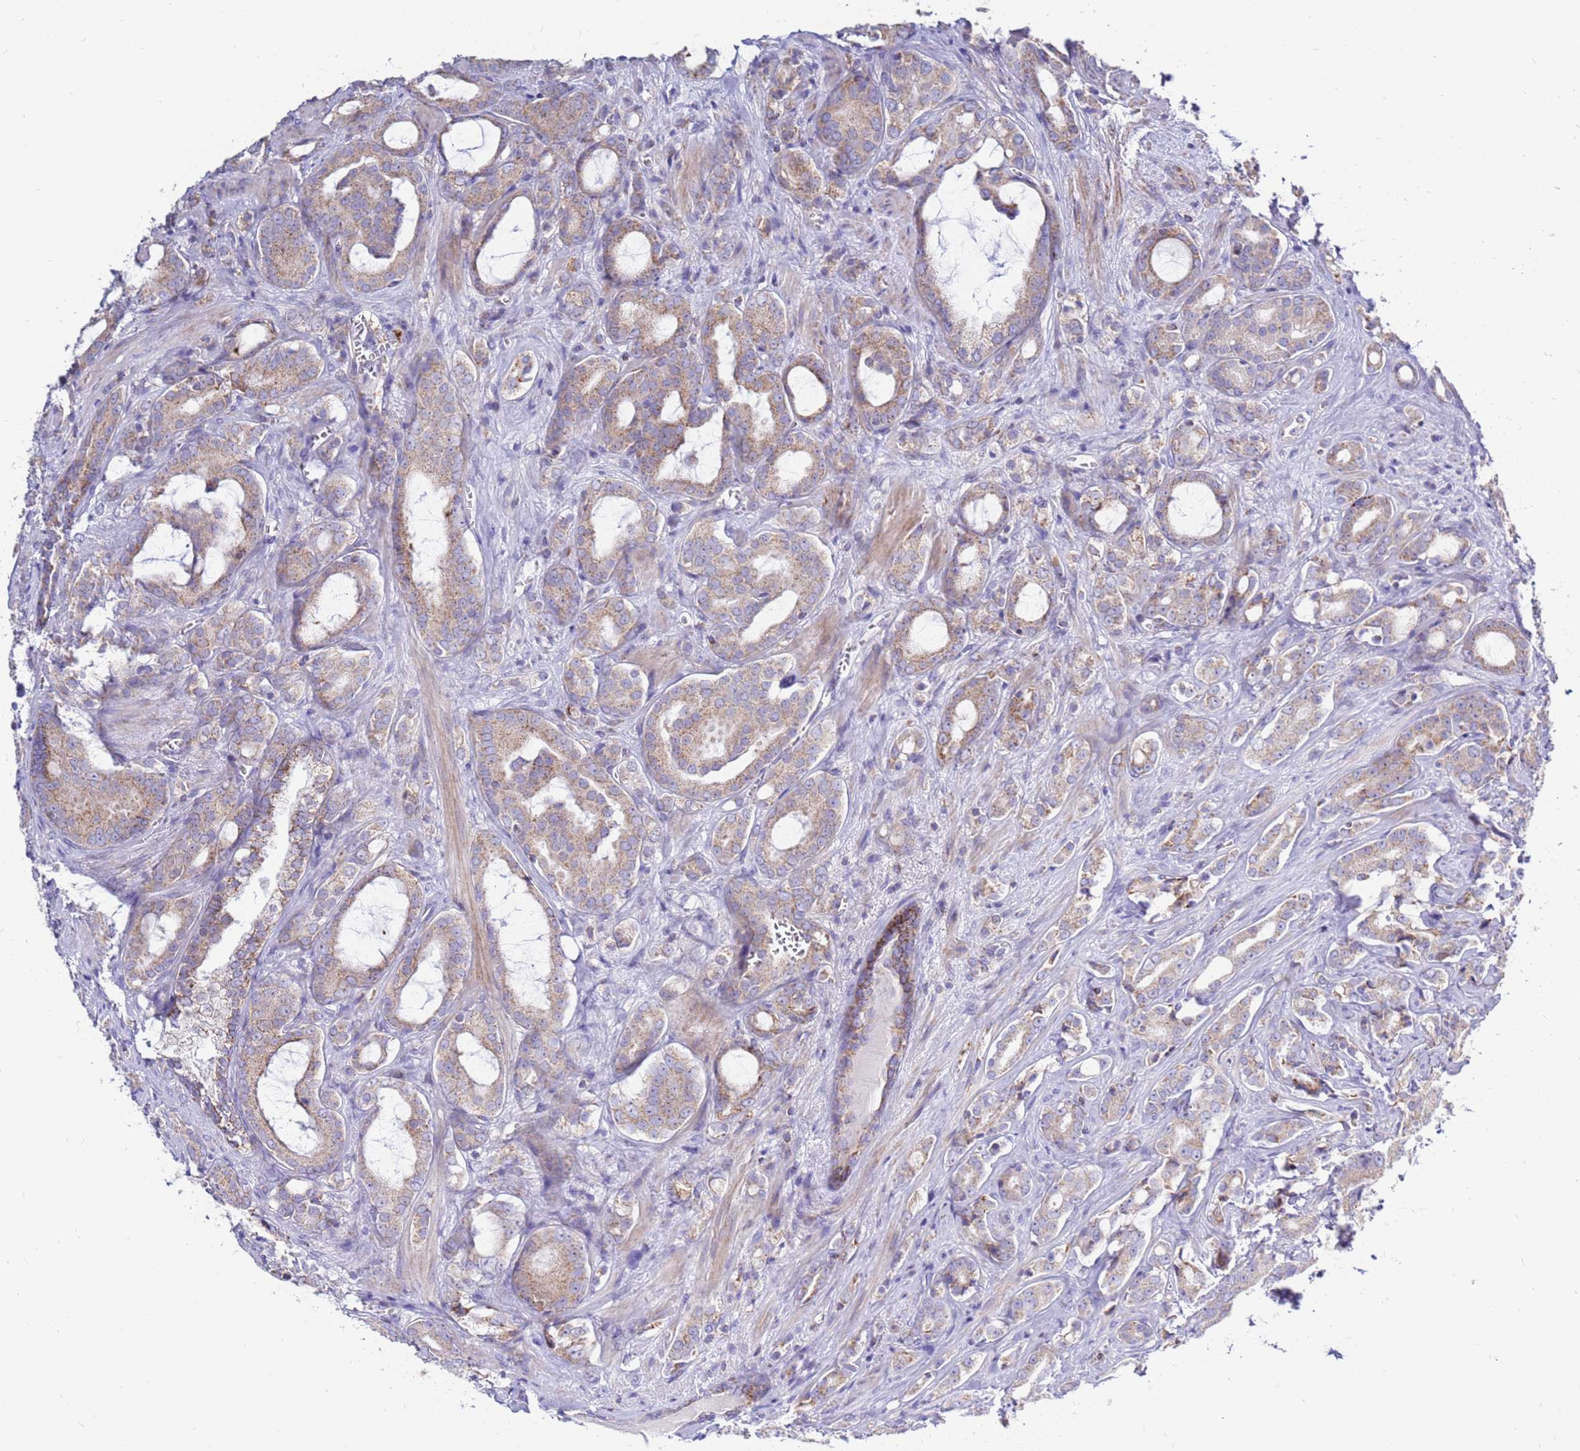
{"staining": {"intensity": "weak", "quantity": ">75%", "location": "cytoplasmic/membranous"}, "tissue": "prostate cancer", "cell_type": "Tumor cells", "image_type": "cancer", "snomed": [{"axis": "morphology", "description": "Adenocarcinoma, High grade"}, {"axis": "topography", "description": "Prostate"}], "caption": "This is a histology image of immunohistochemistry staining of prostate high-grade adenocarcinoma, which shows weak expression in the cytoplasmic/membranous of tumor cells.", "gene": "IGF1R", "patient": {"sex": "male", "age": 72}}